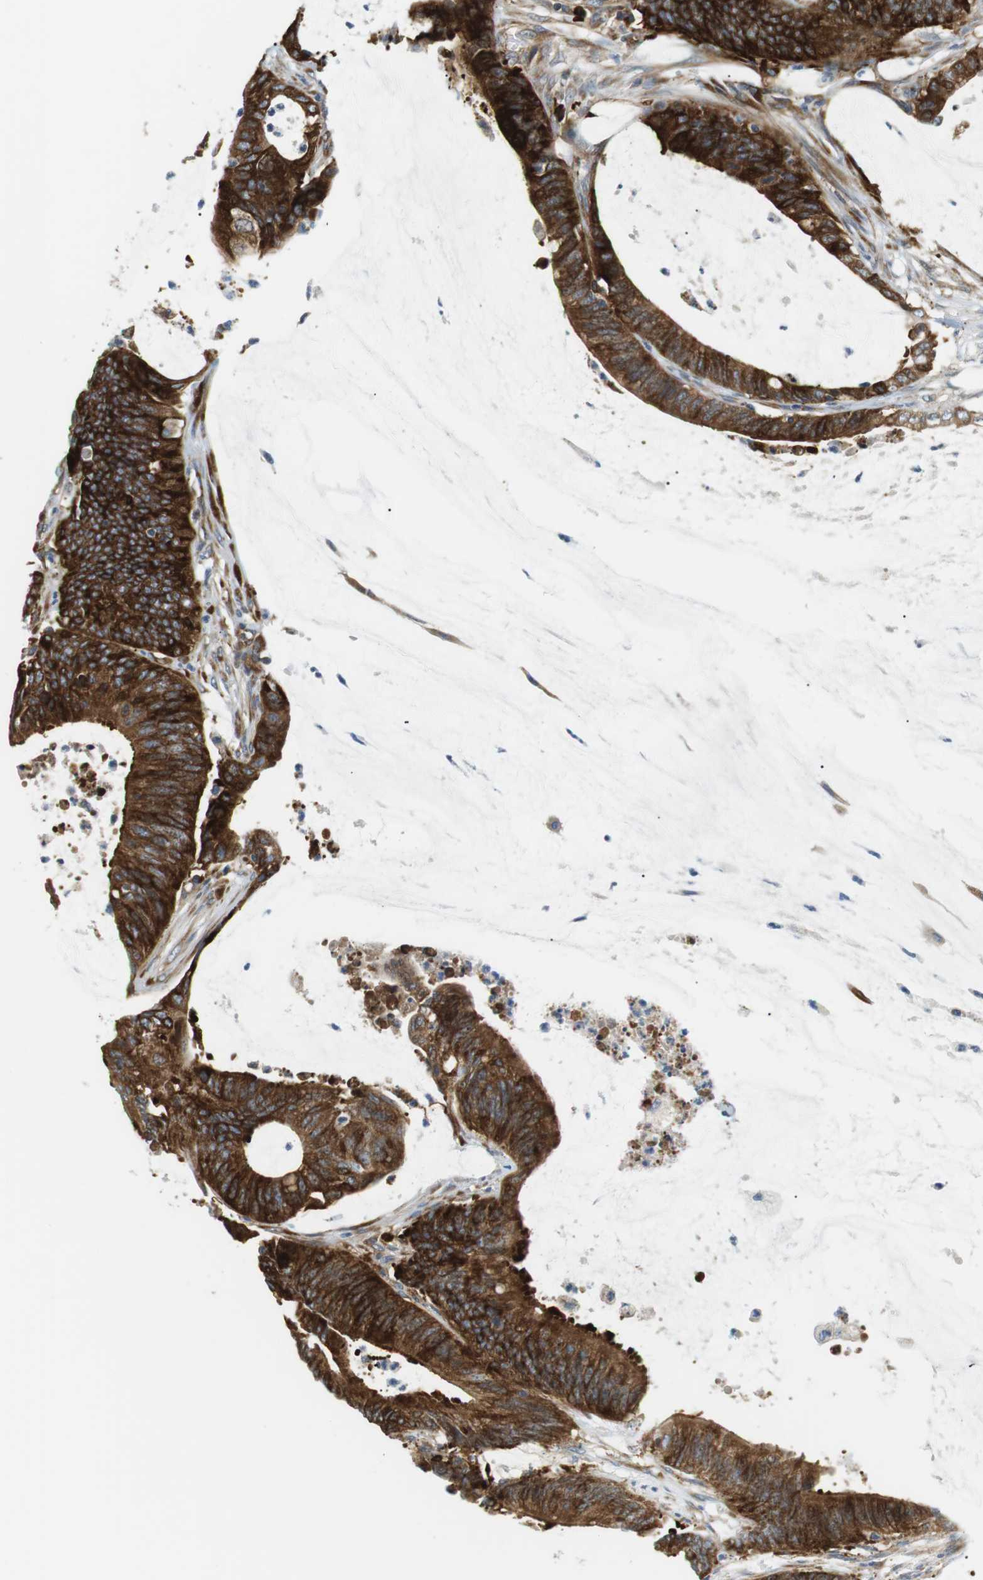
{"staining": {"intensity": "strong", "quantity": ">75%", "location": "cytoplasmic/membranous"}, "tissue": "colorectal cancer", "cell_type": "Tumor cells", "image_type": "cancer", "snomed": [{"axis": "morphology", "description": "Adenocarcinoma, NOS"}, {"axis": "topography", "description": "Rectum"}], "caption": "The micrograph displays staining of colorectal cancer (adenocarcinoma), revealing strong cytoplasmic/membranous protein expression (brown color) within tumor cells.", "gene": "TMEM200A", "patient": {"sex": "female", "age": 66}}